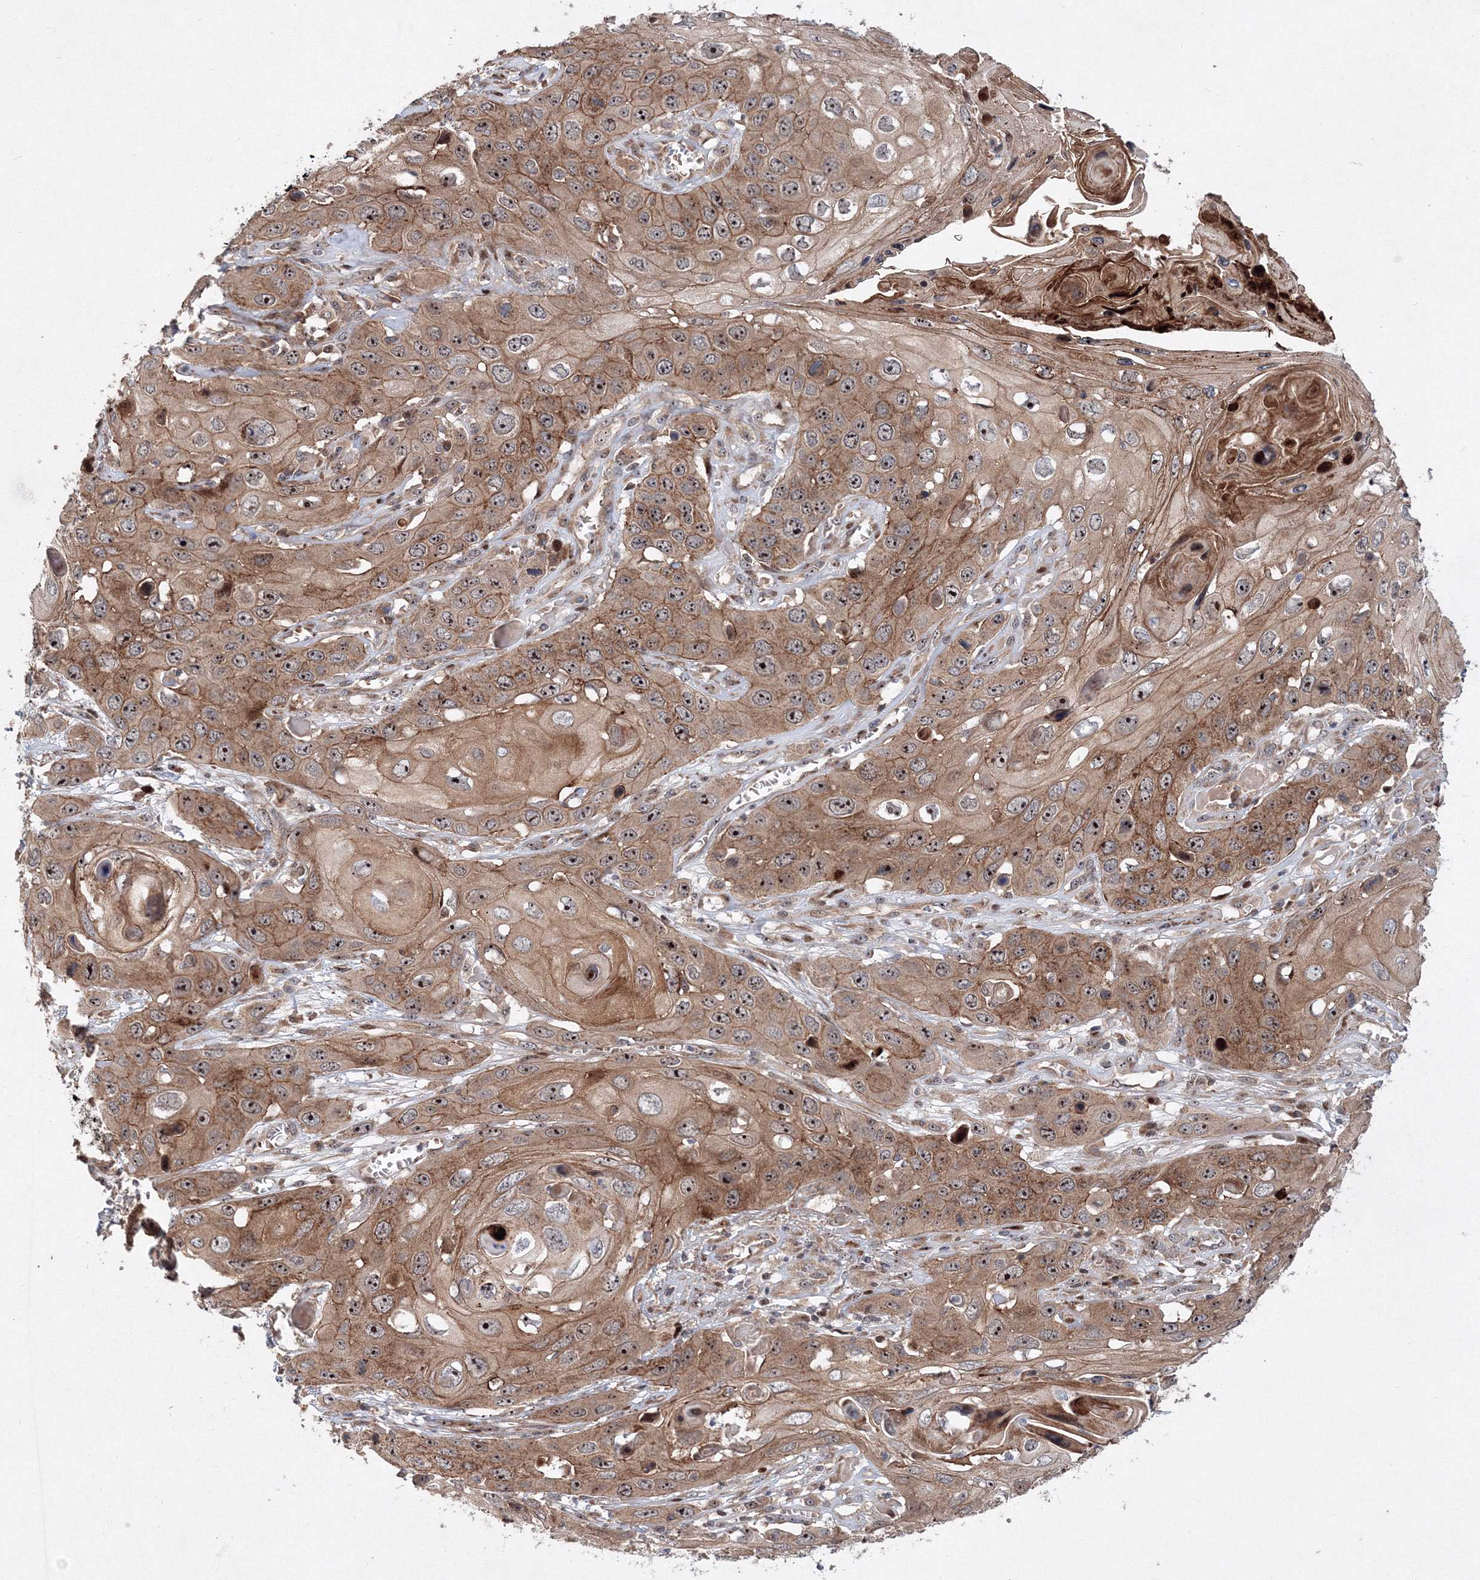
{"staining": {"intensity": "moderate", "quantity": ">75%", "location": "cytoplasmic/membranous,nuclear"}, "tissue": "skin cancer", "cell_type": "Tumor cells", "image_type": "cancer", "snomed": [{"axis": "morphology", "description": "Squamous cell carcinoma, NOS"}, {"axis": "topography", "description": "Skin"}], "caption": "Immunohistochemistry (IHC) of human skin squamous cell carcinoma reveals medium levels of moderate cytoplasmic/membranous and nuclear expression in approximately >75% of tumor cells.", "gene": "ANKAR", "patient": {"sex": "male", "age": 55}}